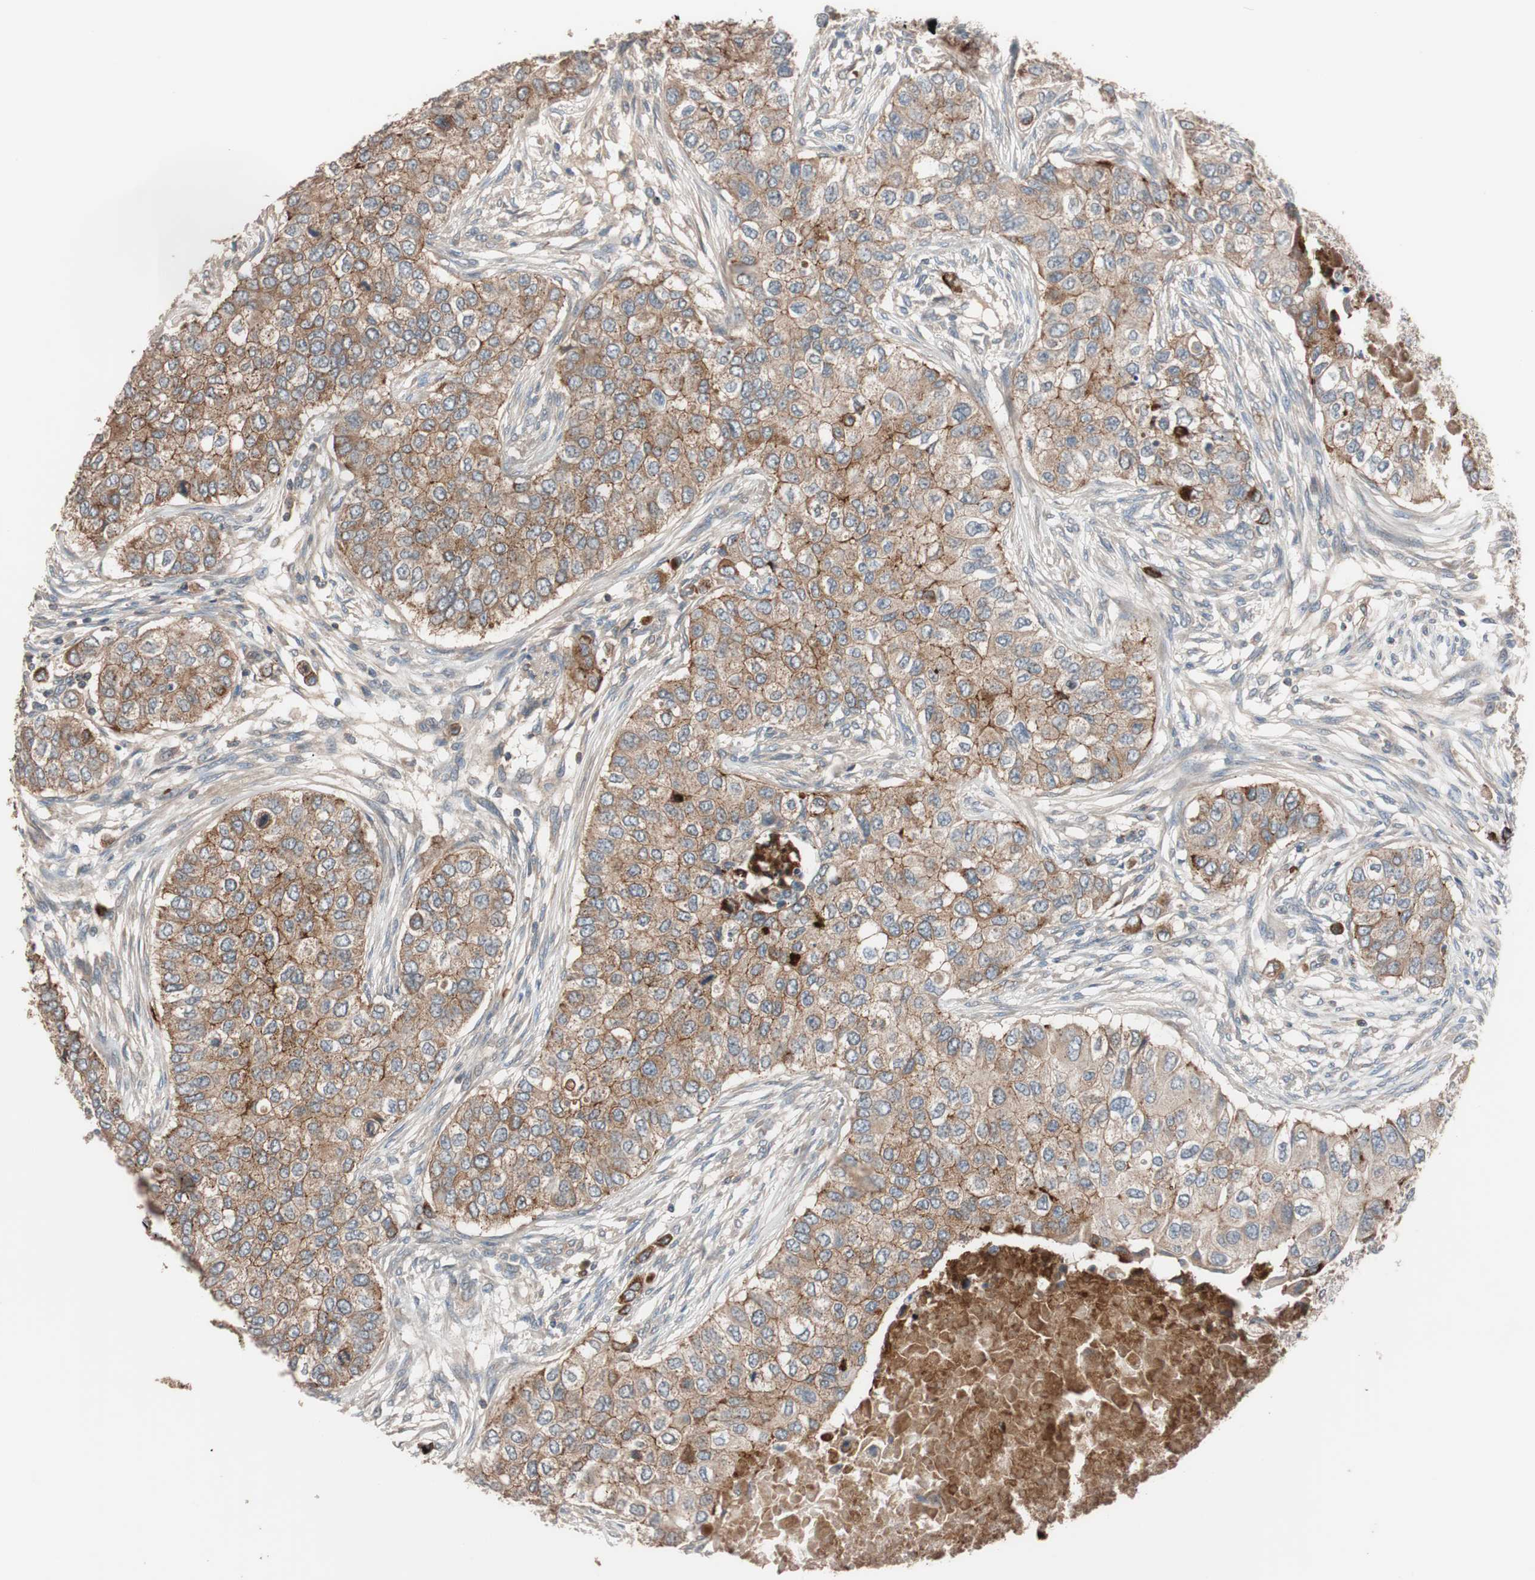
{"staining": {"intensity": "moderate", "quantity": ">75%", "location": "cytoplasmic/membranous"}, "tissue": "breast cancer", "cell_type": "Tumor cells", "image_type": "cancer", "snomed": [{"axis": "morphology", "description": "Normal tissue, NOS"}, {"axis": "morphology", "description": "Duct carcinoma"}, {"axis": "topography", "description": "Breast"}], "caption": "An image showing moderate cytoplasmic/membranous staining in about >75% of tumor cells in intraductal carcinoma (breast), as visualized by brown immunohistochemical staining.", "gene": "SDC4", "patient": {"sex": "female", "age": 49}}